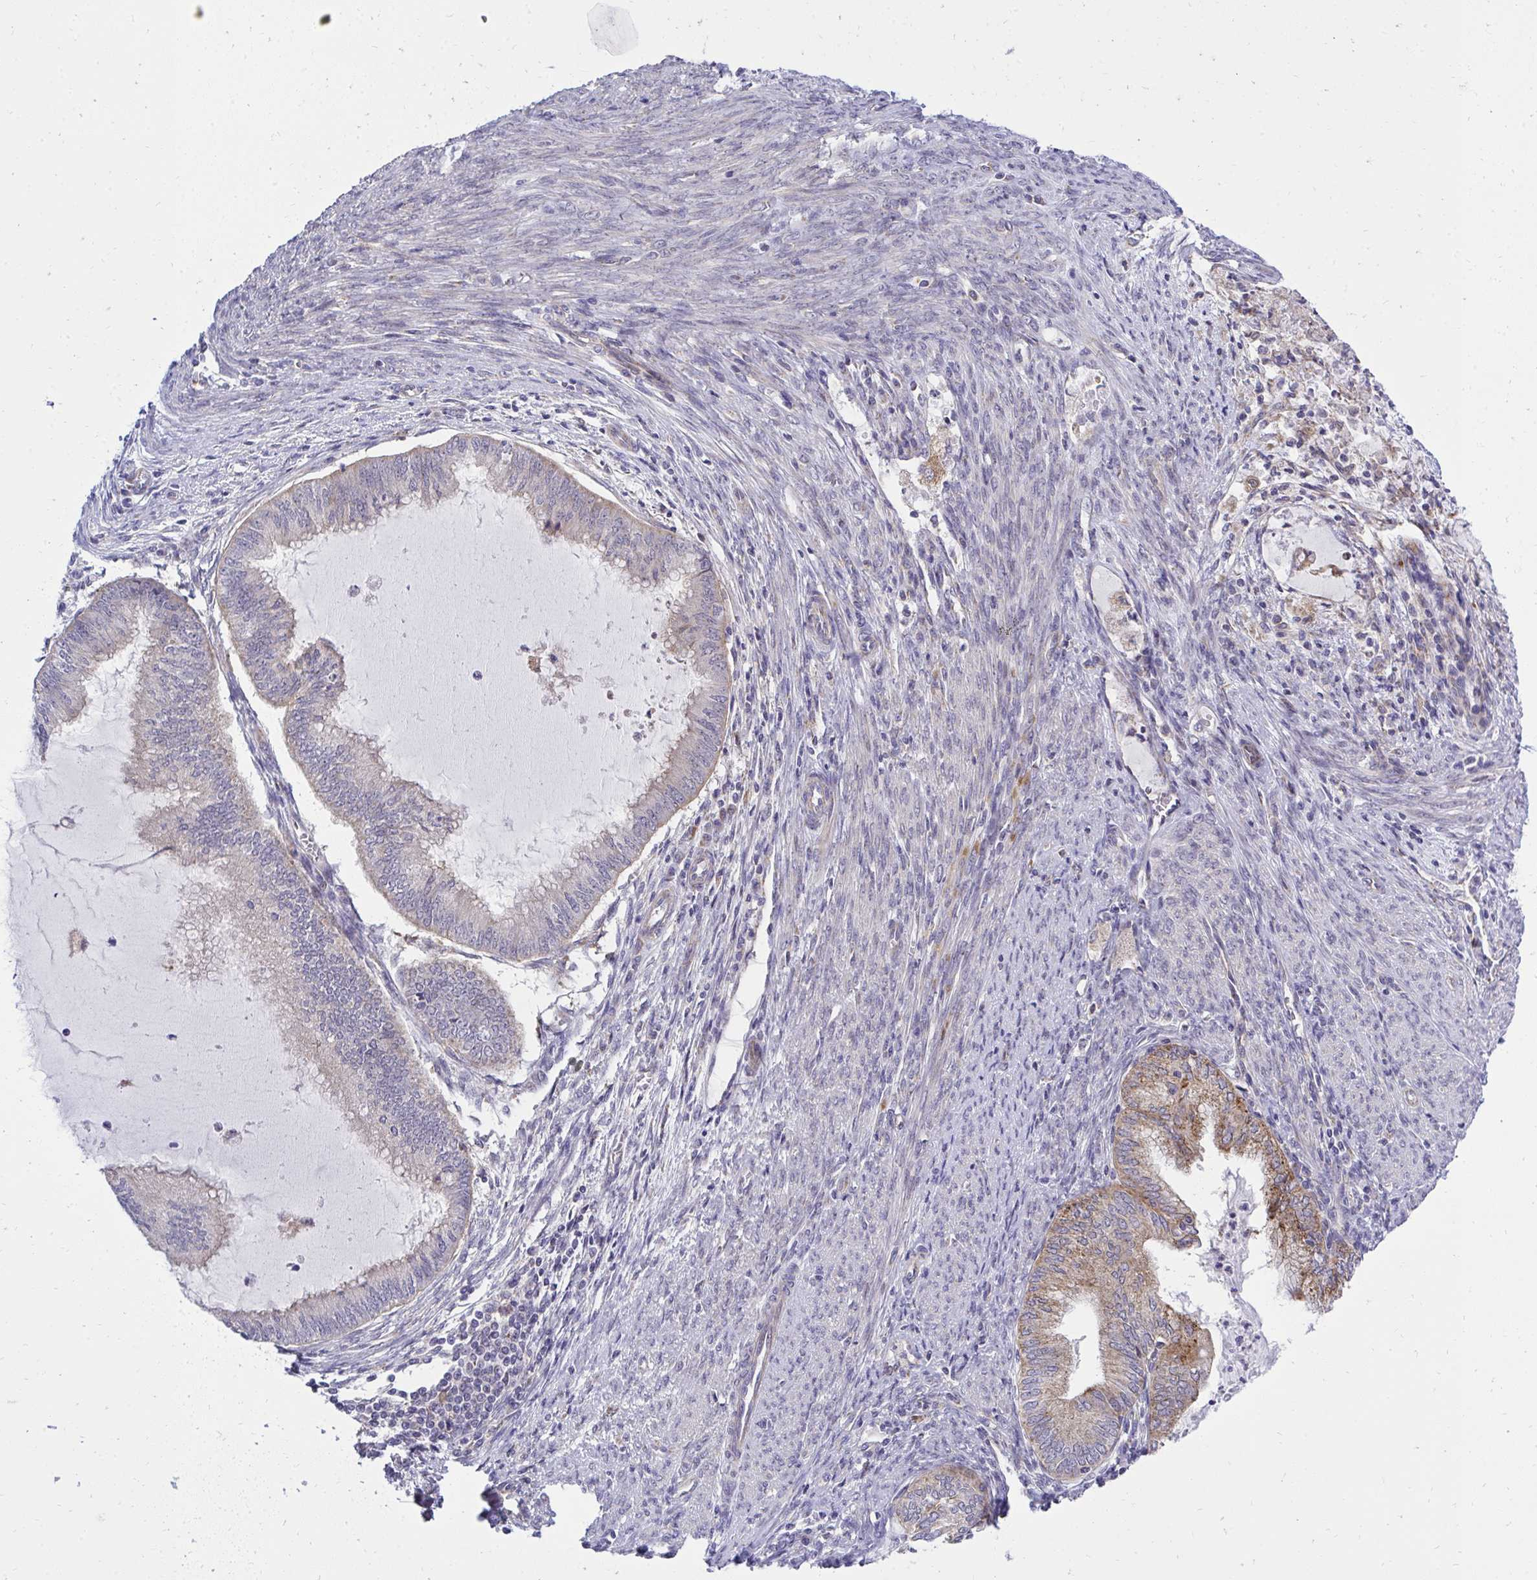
{"staining": {"intensity": "moderate", "quantity": "<25%", "location": "cytoplasmic/membranous"}, "tissue": "endometrial cancer", "cell_type": "Tumor cells", "image_type": "cancer", "snomed": [{"axis": "morphology", "description": "Adenocarcinoma, NOS"}, {"axis": "topography", "description": "Endometrium"}], "caption": "Immunohistochemistry (DAB) staining of human endometrial cancer (adenocarcinoma) reveals moderate cytoplasmic/membranous protein expression in approximately <25% of tumor cells.", "gene": "XAF1", "patient": {"sex": "female", "age": 79}}